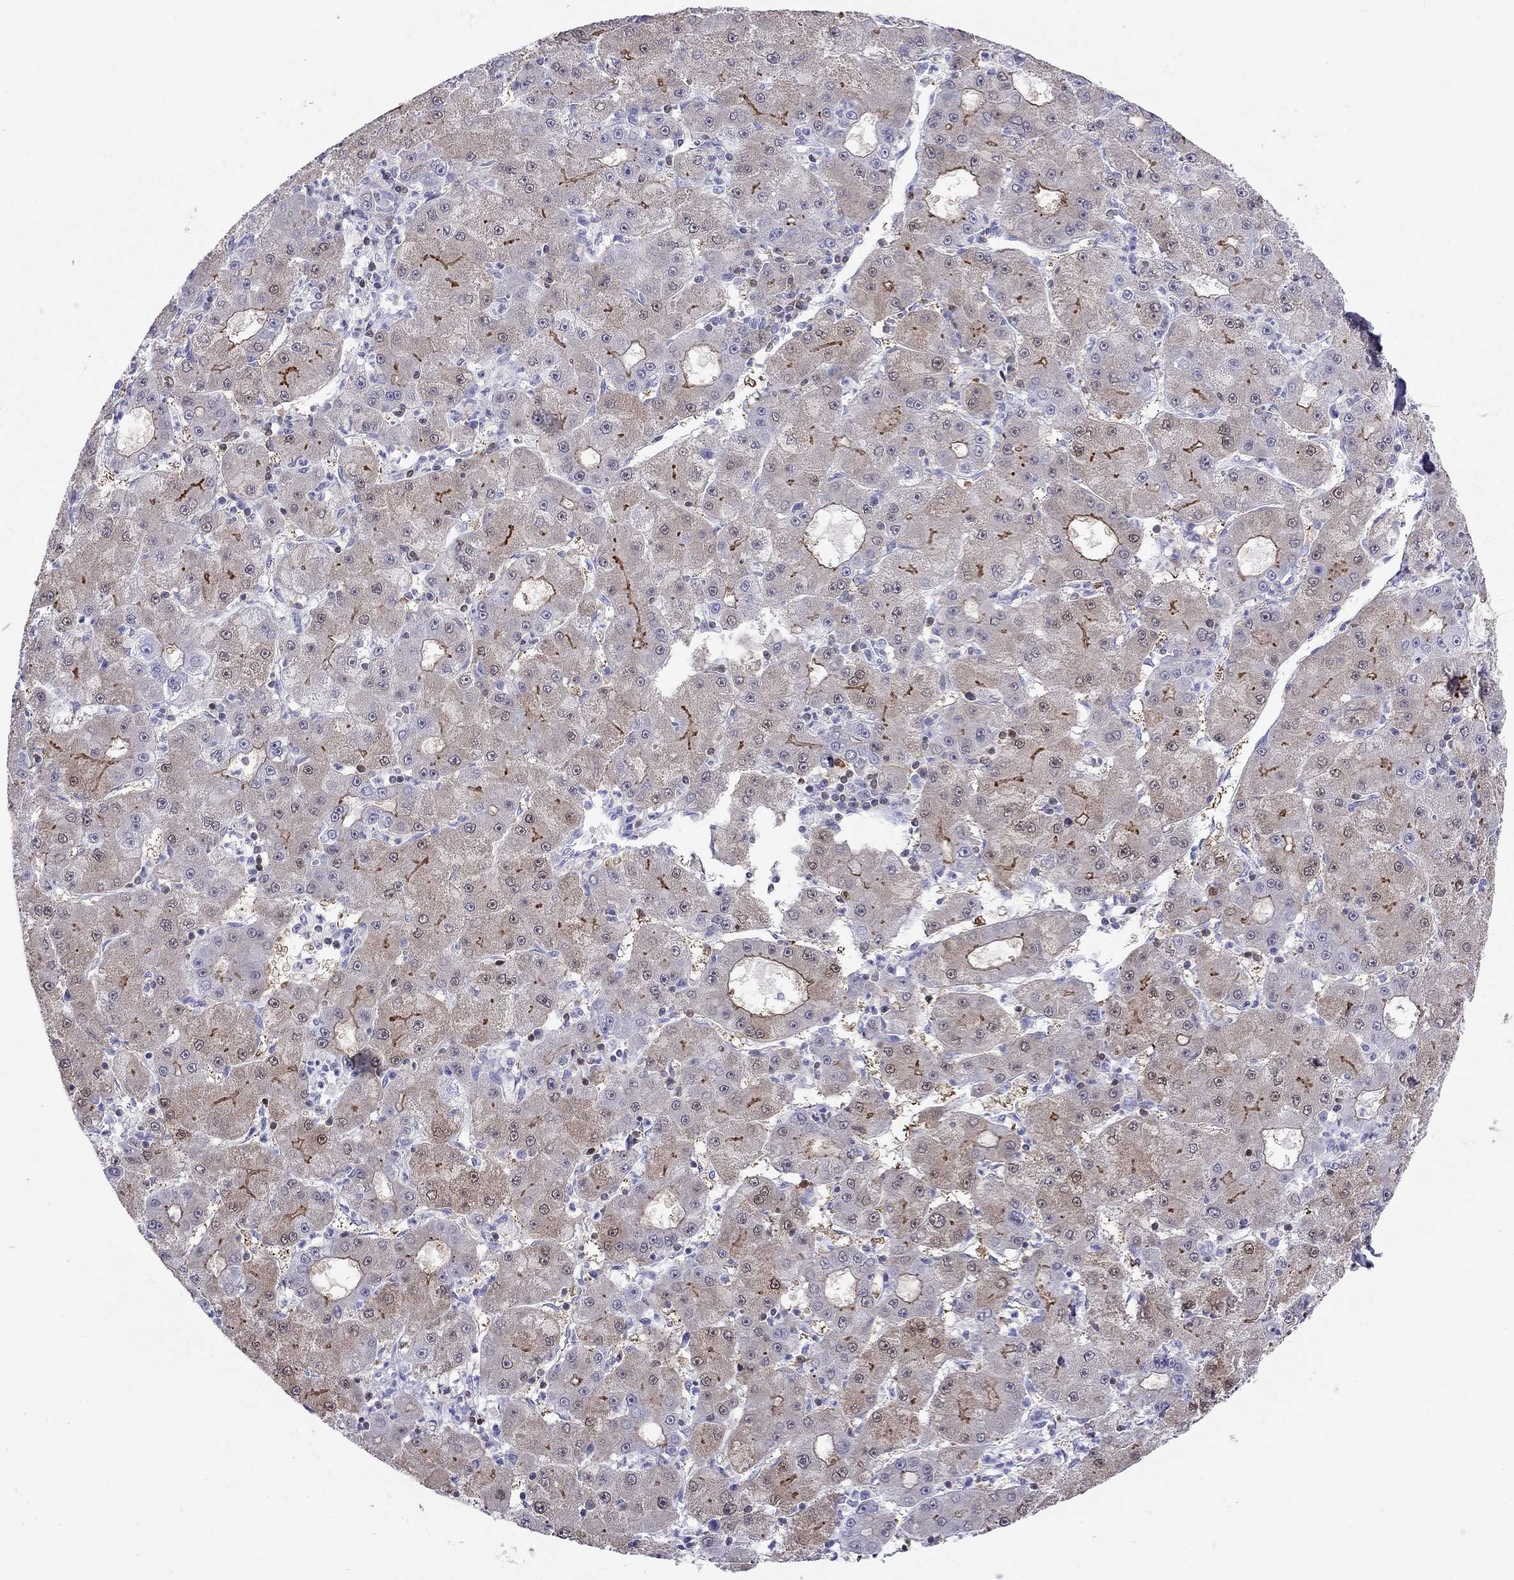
{"staining": {"intensity": "strong", "quantity": "25%-75%", "location": "cytoplasmic/membranous"}, "tissue": "liver cancer", "cell_type": "Tumor cells", "image_type": "cancer", "snomed": [{"axis": "morphology", "description": "Carcinoma, Hepatocellular, NOS"}, {"axis": "topography", "description": "Liver"}], "caption": "A photomicrograph of hepatocellular carcinoma (liver) stained for a protein displays strong cytoplasmic/membranous brown staining in tumor cells.", "gene": "SH2D2A", "patient": {"sex": "male", "age": 73}}